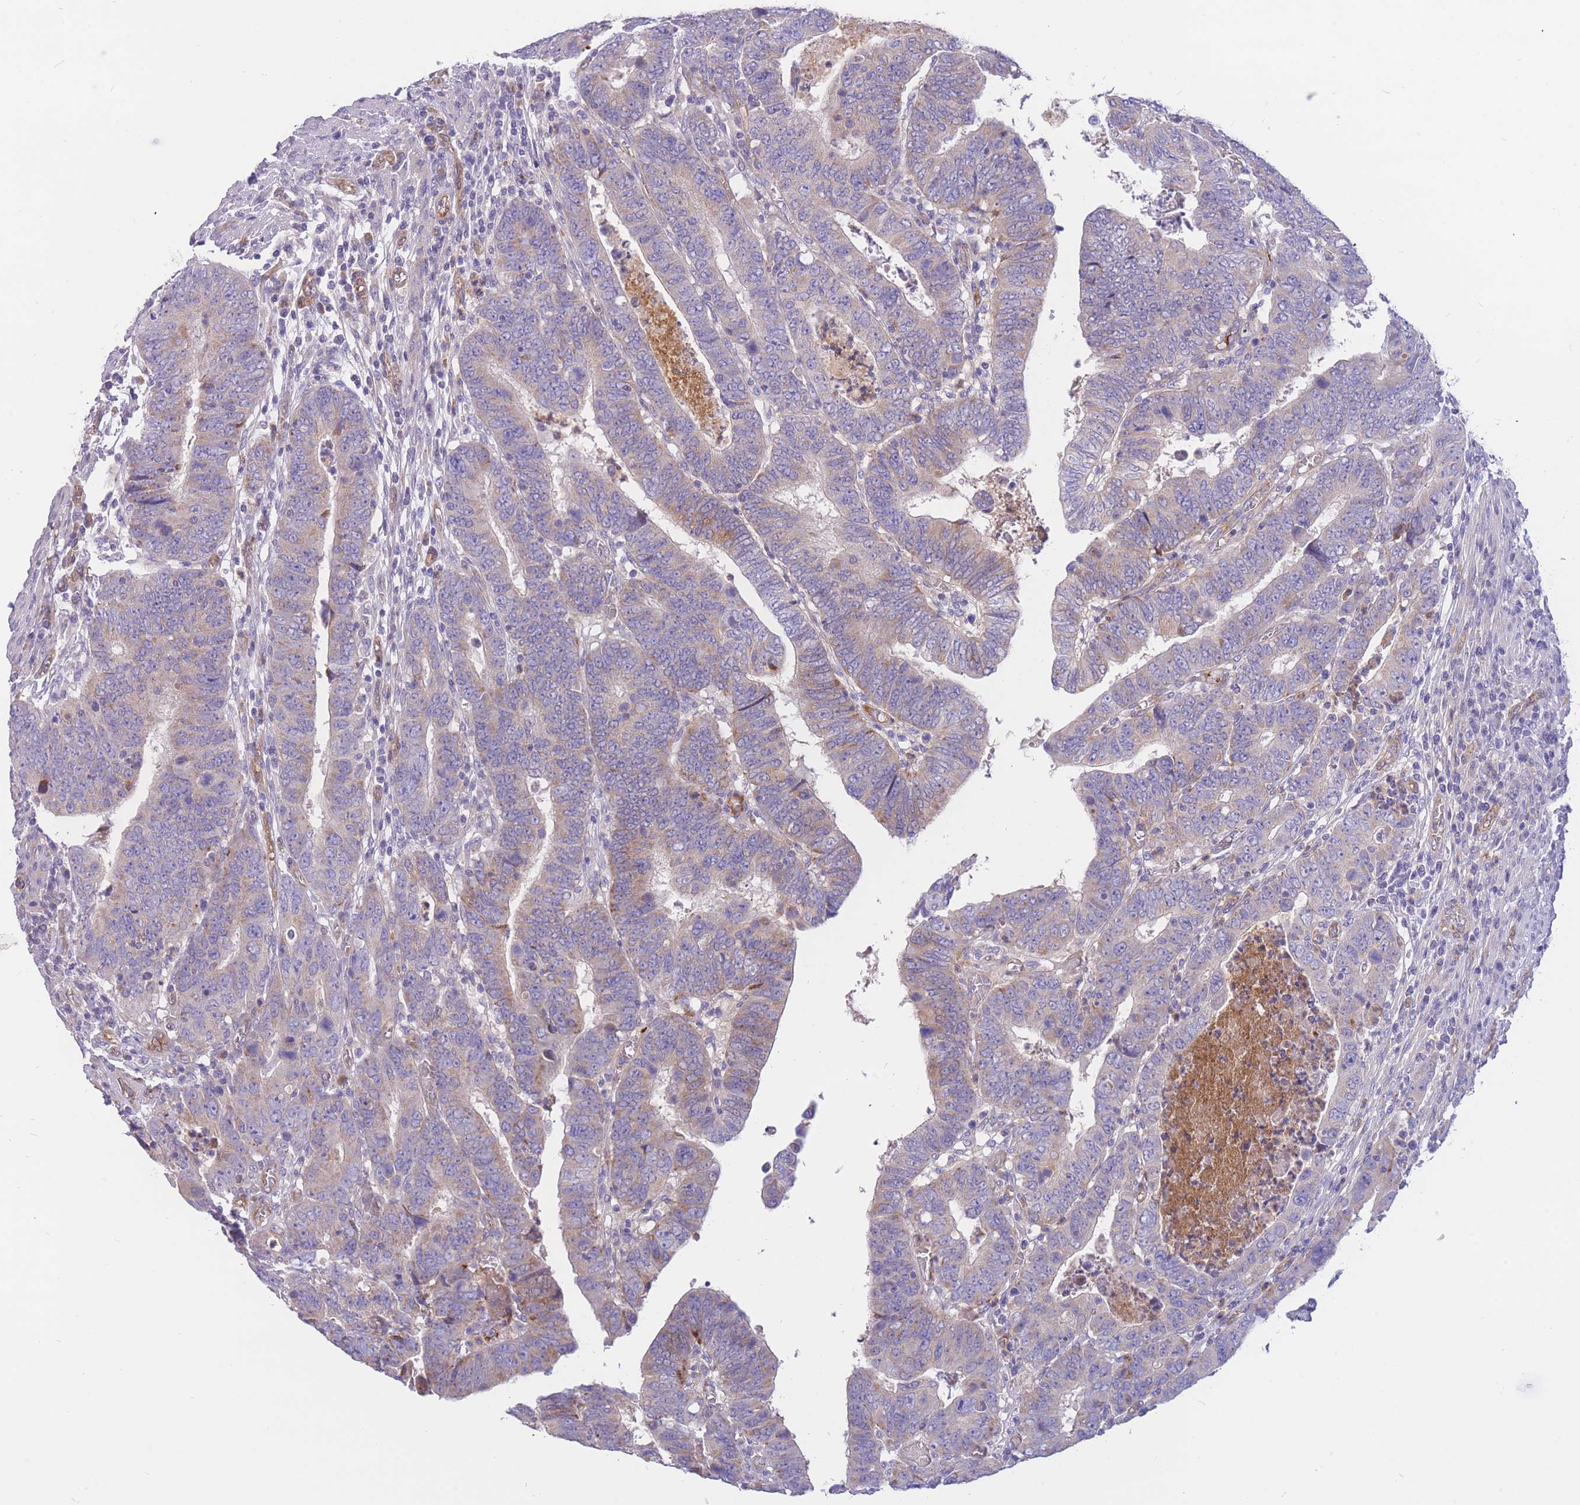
{"staining": {"intensity": "weak", "quantity": "<25%", "location": "cytoplasmic/membranous"}, "tissue": "colorectal cancer", "cell_type": "Tumor cells", "image_type": "cancer", "snomed": [{"axis": "morphology", "description": "Normal tissue, NOS"}, {"axis": "morphology", "description": "Adenocarcinoma, NOS"}, {"axis": "topography", "description": "Rectum"}], "caption": "There is no significant positivity in tumor cells of colorectal adenocarcinoma.", "gene": "SULT1A1", "patient": {"sex": "female", "age": 65}}